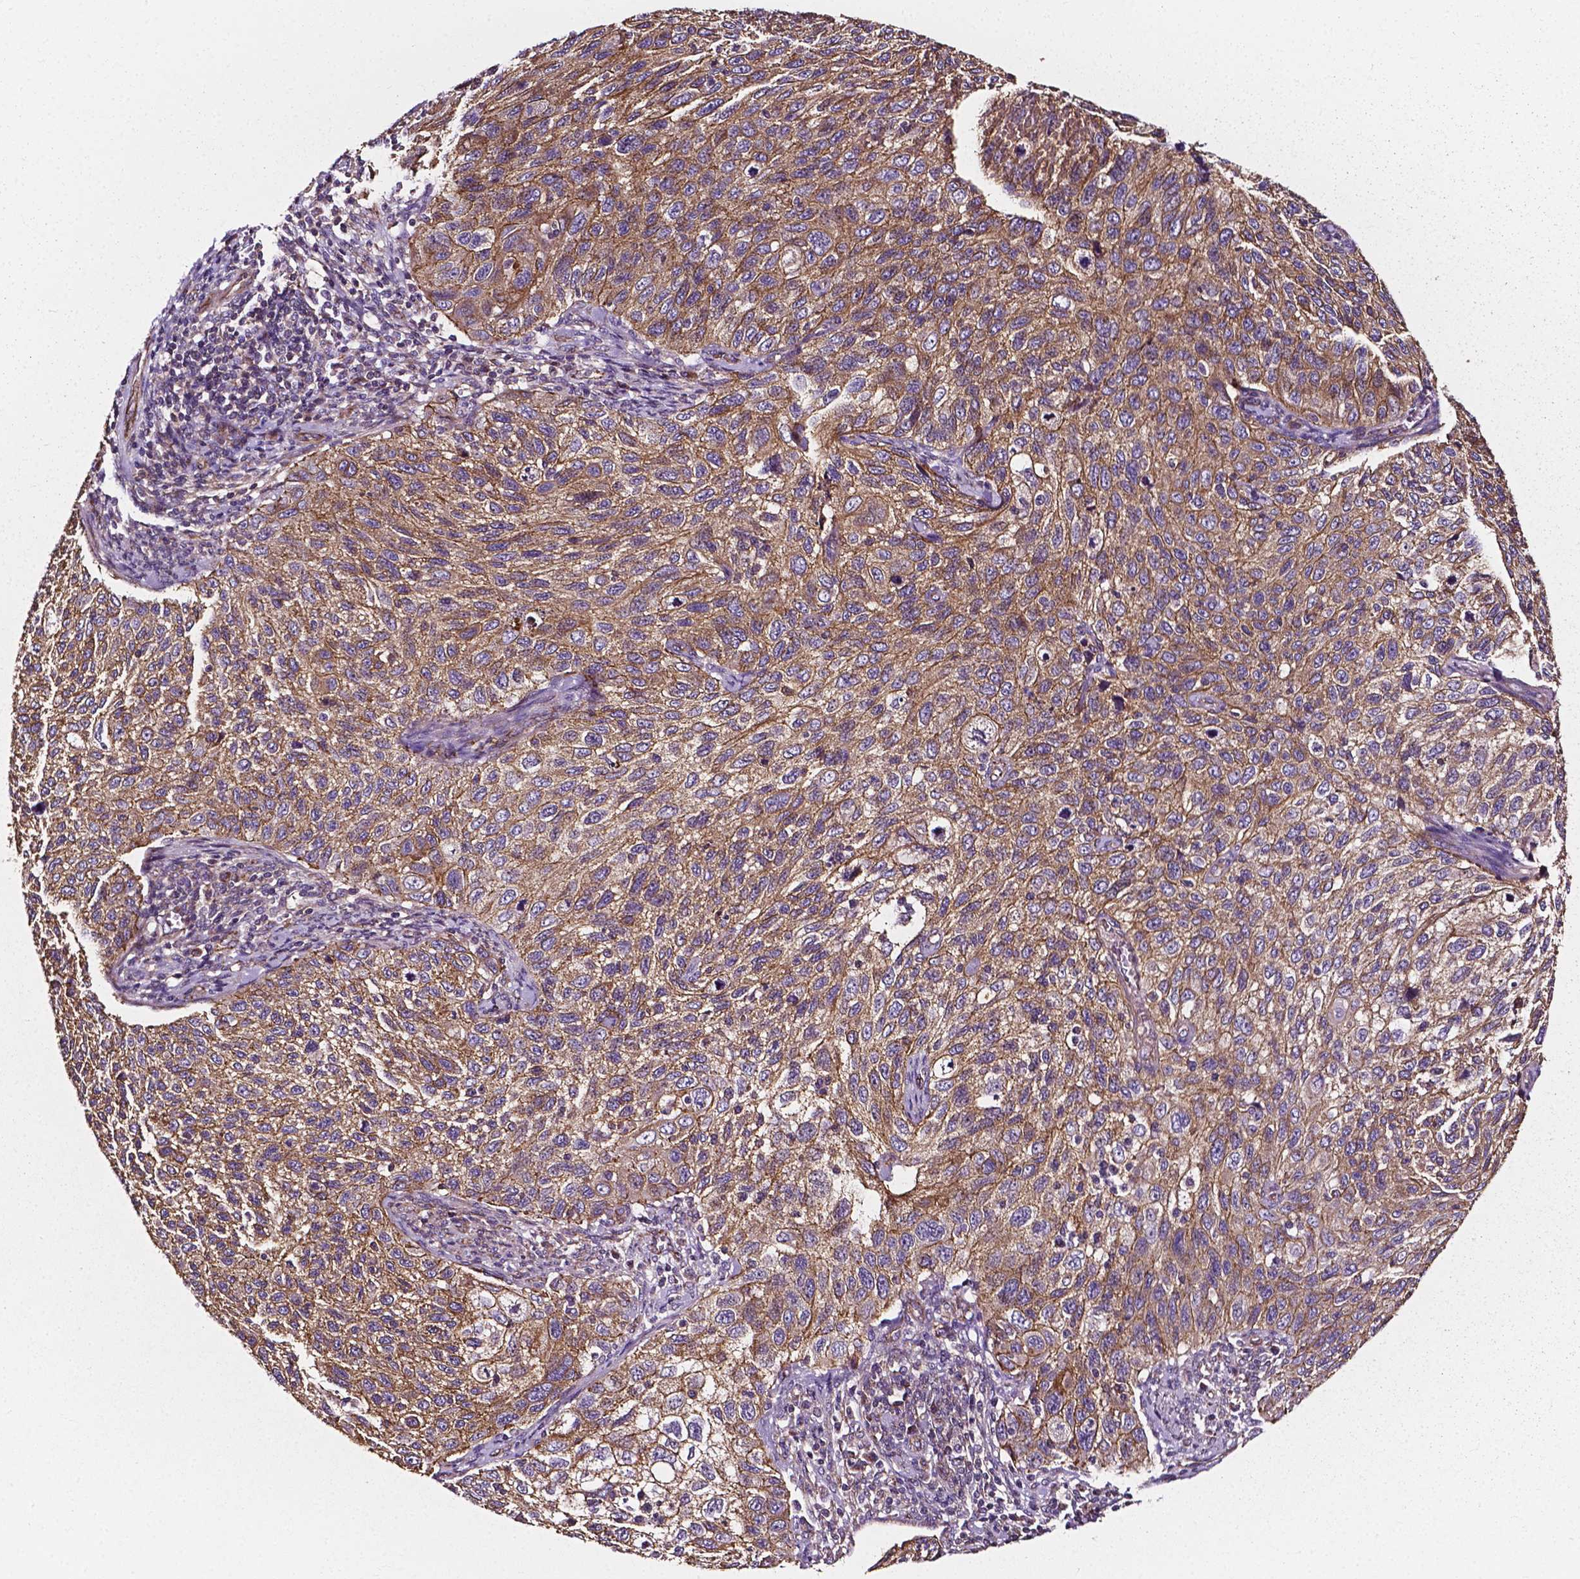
{"staining": {"intensity": "moderate", "quantity": ">75%", "location": "cytoplasmic/membranous"}, "tissue": "cervical cancer", "cell_type": "Tumor cells", "image_type": "cancer", "snomed": [{"axis": "morphology", "description": "Squamous cell carcinoma, NOS"}, {"axis": "topography", "description": "Cervix"}], "caption": "Immunohistochemical staining of human cervical cancer reveals medium levels of moderate cytoplasmic/membranous expression in approximately >75% of tumor cells. The protein is stained brown, and the nuclei are stained in blue (DAB IHC with brightfield microscopy, high magnification).", "gene": "ATG16L1", "patient": {"sex": "female", "age": 70}}